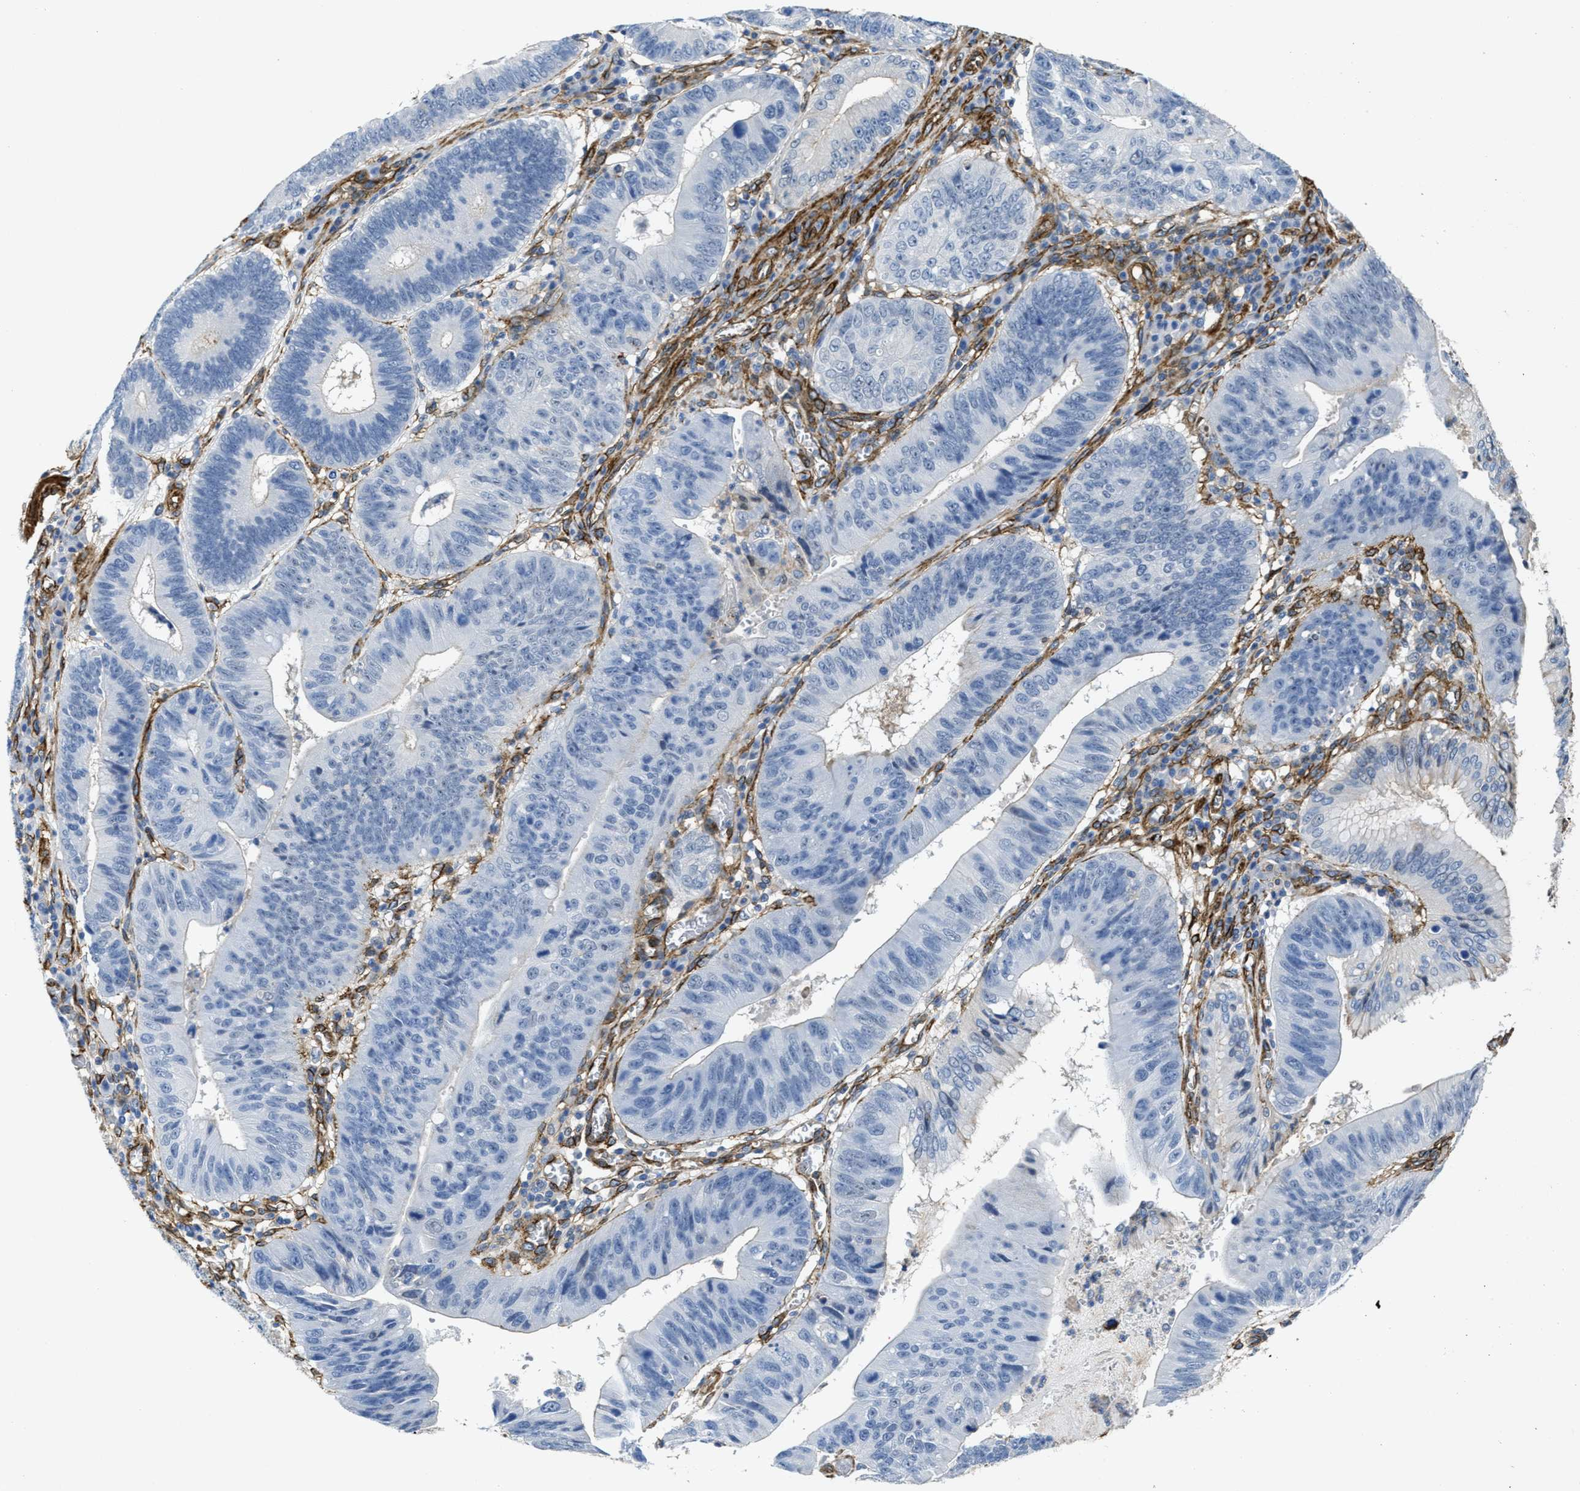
{"staining": {"intensity": "negative", "quantity": "none", "location": "none"}, "tissue": "stomach cancer", "cell_type": "Tumor cells", "image_type": "cancer", "snomed": [{"axis": "morphology", "description": "Adenocarcinoma, NOS"}, {"axis": "topography", "description": "Stomach"}], "caption": "Immunohistochemistry image of stomach cancer stained for a protein (brown), which displays no expression in tumor cells. The staining was performed using DAB (3,3'-diaminobenzidine) to visualize the protein expression in brown, while the nuclei were stained in blue with hematoxylin (Magnification: 20x).", "gene": "NAB1", "patient": {"sex": "male", "age": 59}}